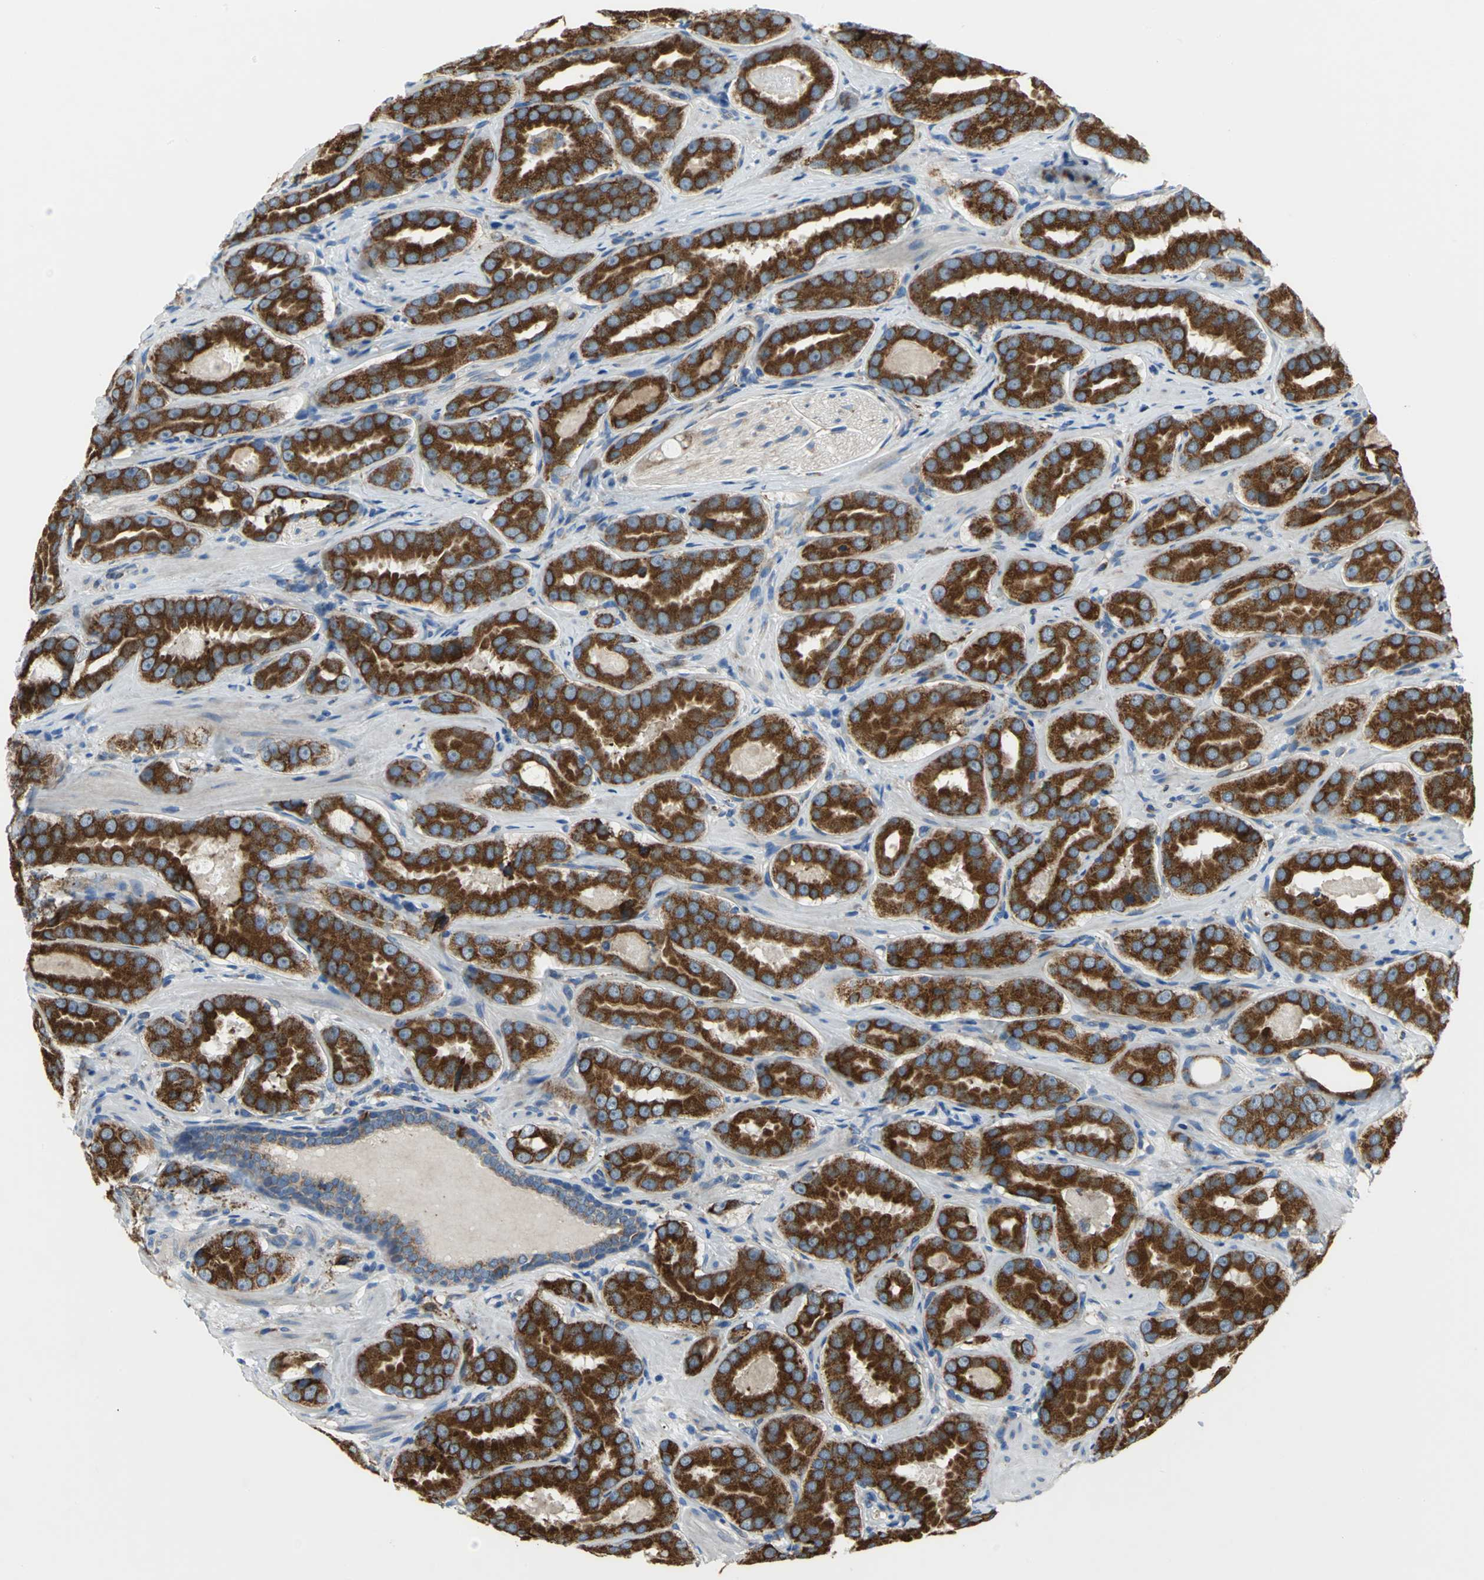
{"staining": {"intensity": "strong", "quantity": ">75%", "location": "cytoplasmic/membranous"}, "tissue": "prostate cancer", "cell_type": "Tumor cells", "image_type": "cancer", "snomed": [{"axis": "morphology", "description": "Adenocarcinoma, Low grade"}, {"axis": "topography", "description": "Prostate"}], "caption": "A high amount of strong cytoplasmic/membranous positivity is seen in about >75% of tumor cells in prostate cancer tissue.", "gene": "TULP4", "patient": {"sex": "male", "age": 59}}